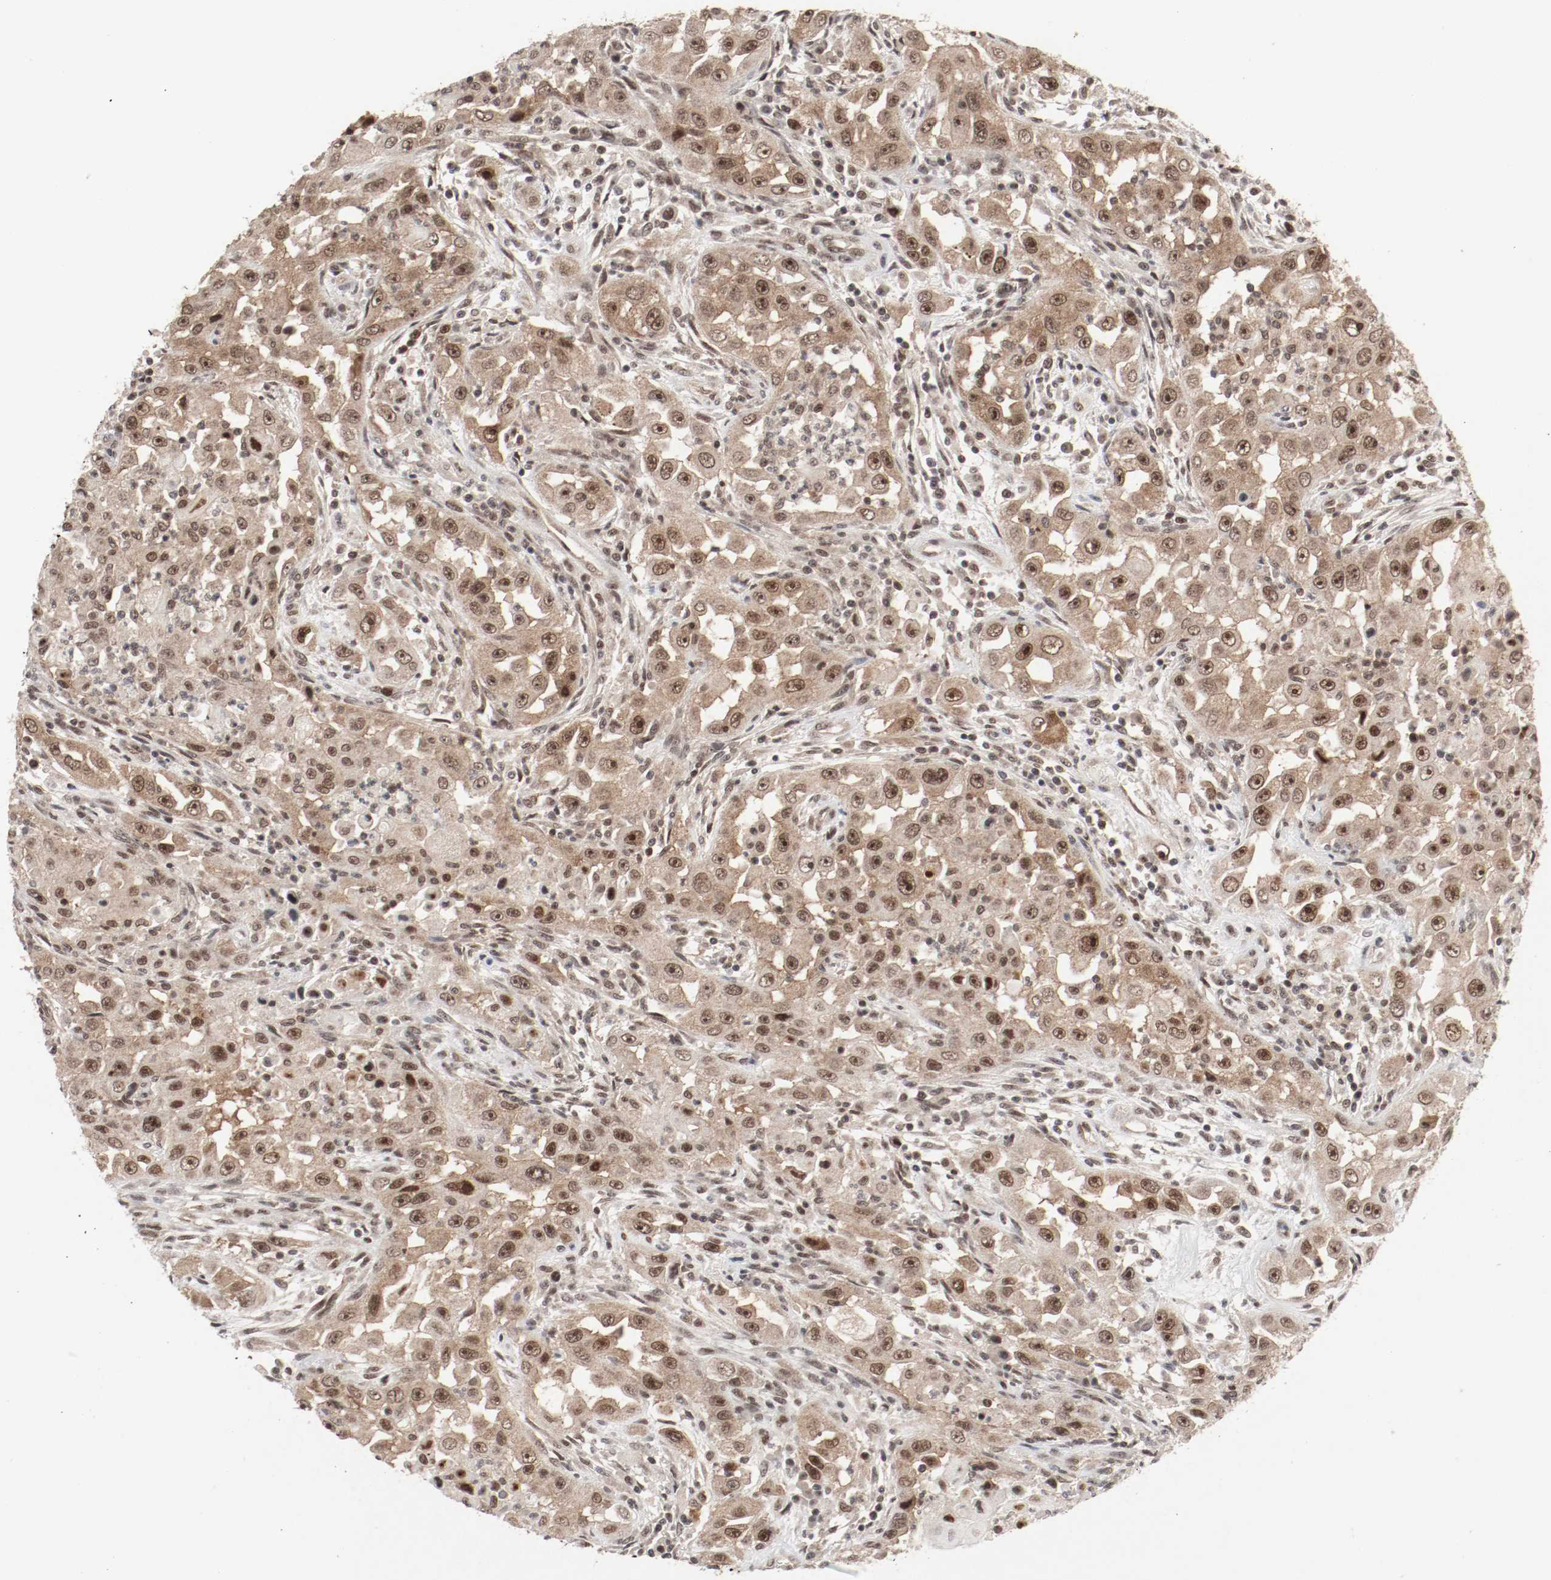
{"staining": {"intensity": "moderate", "quantity": ">75%", "location": "cytoplasmic/membranous,nuclear"}, "tissue": "head and neck cancer", "cell_type": "Tumor cells", "image_type": "cancer", "snomed": [{"axis": "morphology", "description": "Carcinoma, NOS"}, {"axis": "topography", "description": "Head-Neck"}], "caption": "Immunohistochemistry photomicrograph of neoplastic tissue: human carcinoma (head and neck) stained using immunohistochemistry reveals medium levels of moderate protein expression localized specifically in the cytoplasmic/membranous and nuclear of tumor cells, appearing as a cytoplasmic/membranous and nuclear brown color.", "gene": "CSNK2B", "patient": {"sex": "male", "age": 87}}